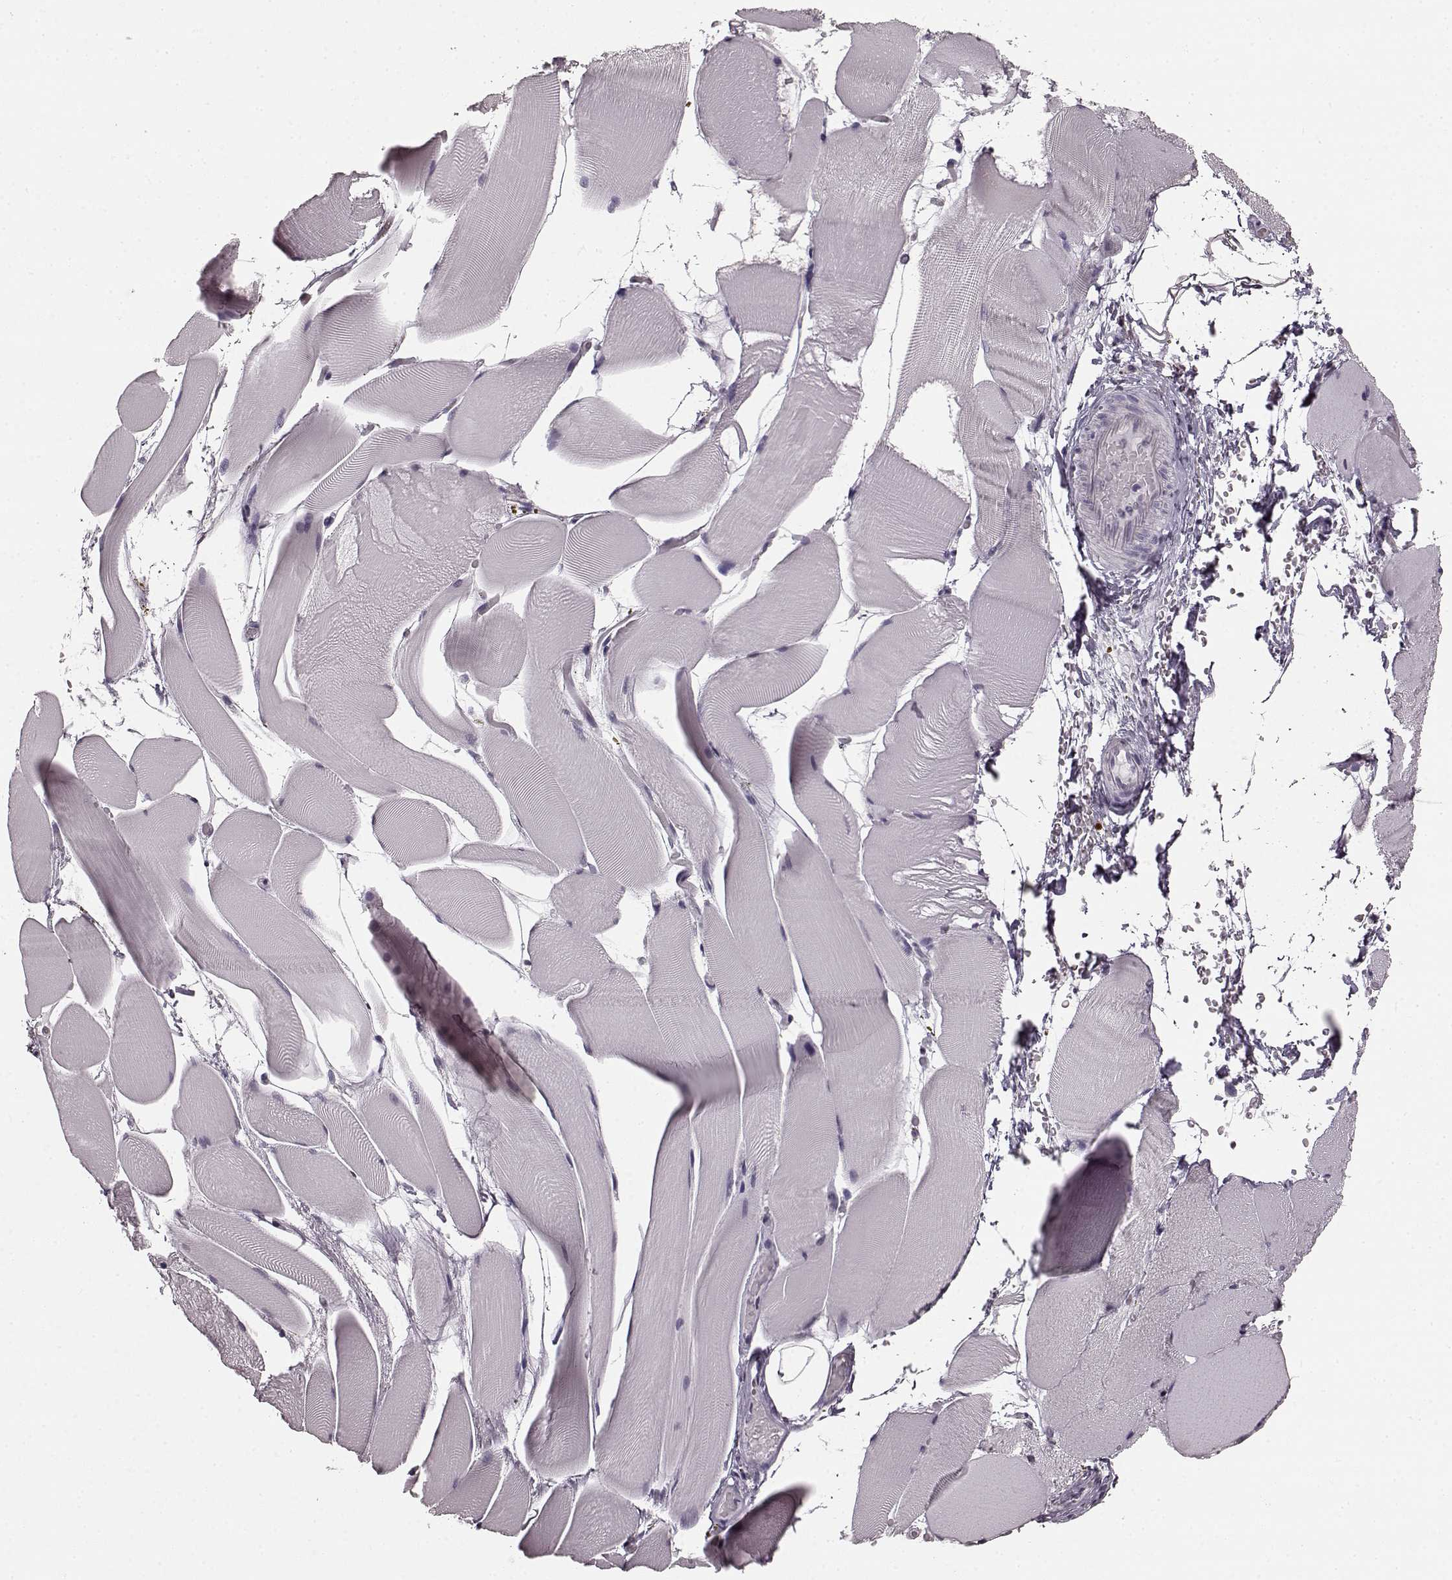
{"staining": {"intensity": "negative", "quantity": "none", "location": "none"}, "tissue": "skeletal muscle", "cell_type": "Myocytes", "image_type": "normal", "snomed": [{"axis": "morphology", "description": "Normal tissue, NOS"}, {"axis": "topography", "description": "Skeletal muscle"}], "caption": "Immunohistochemical staining of unremarkable skeletal muscle displays no significant positivity in myocytes. The staining was performed using DAB (3,3'-diaminobenzidine) to visualize the protein expression in brown, while the nuclei were stained in blue with hematoxylin (Magnification: 20x).", "gene": "PRKCE", "patient": {"sex": "female", "age": 37}}